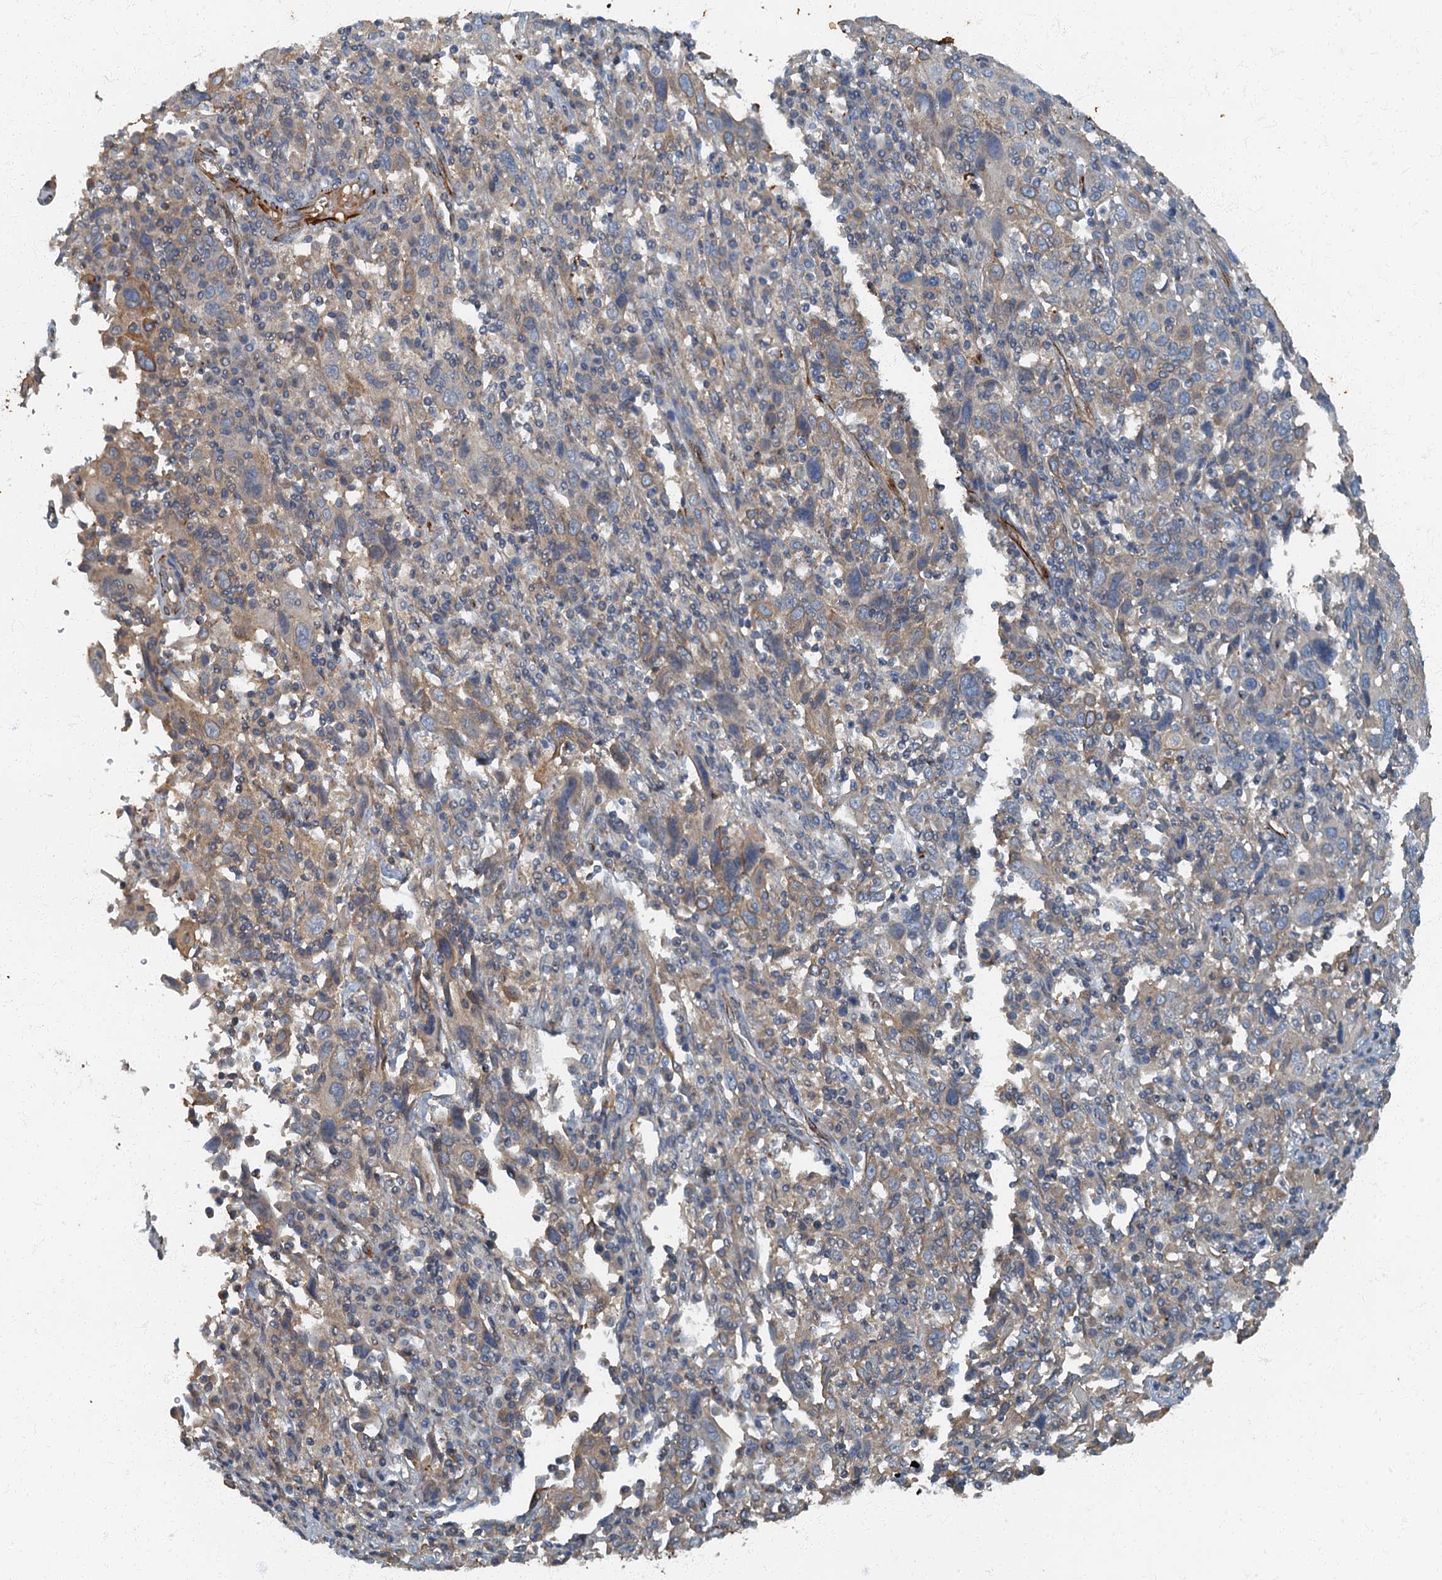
{"staining": {"intensity": "weak", "quantity": "<25%", "location": "cytoplasmic/membranous"}, "tissue": "cervical cancer", "cell_type": "Tumor cells", "image_type": "cancer", "snomed": [{"axis": "morphology", "description": "Squamous cell carcinoma, NOS"}, {"axis": "topography", "description": "Cervix"}], "caption": "High magnification brightfield microscopy of cervical cancer (squamous cell carcinoma) stained with DAB (brown) and counterstained with hematoxylin (blue): tumor cells show no significant staining.", "gene": "ARL11", "patient": {"sex": "female", "age": 46}}